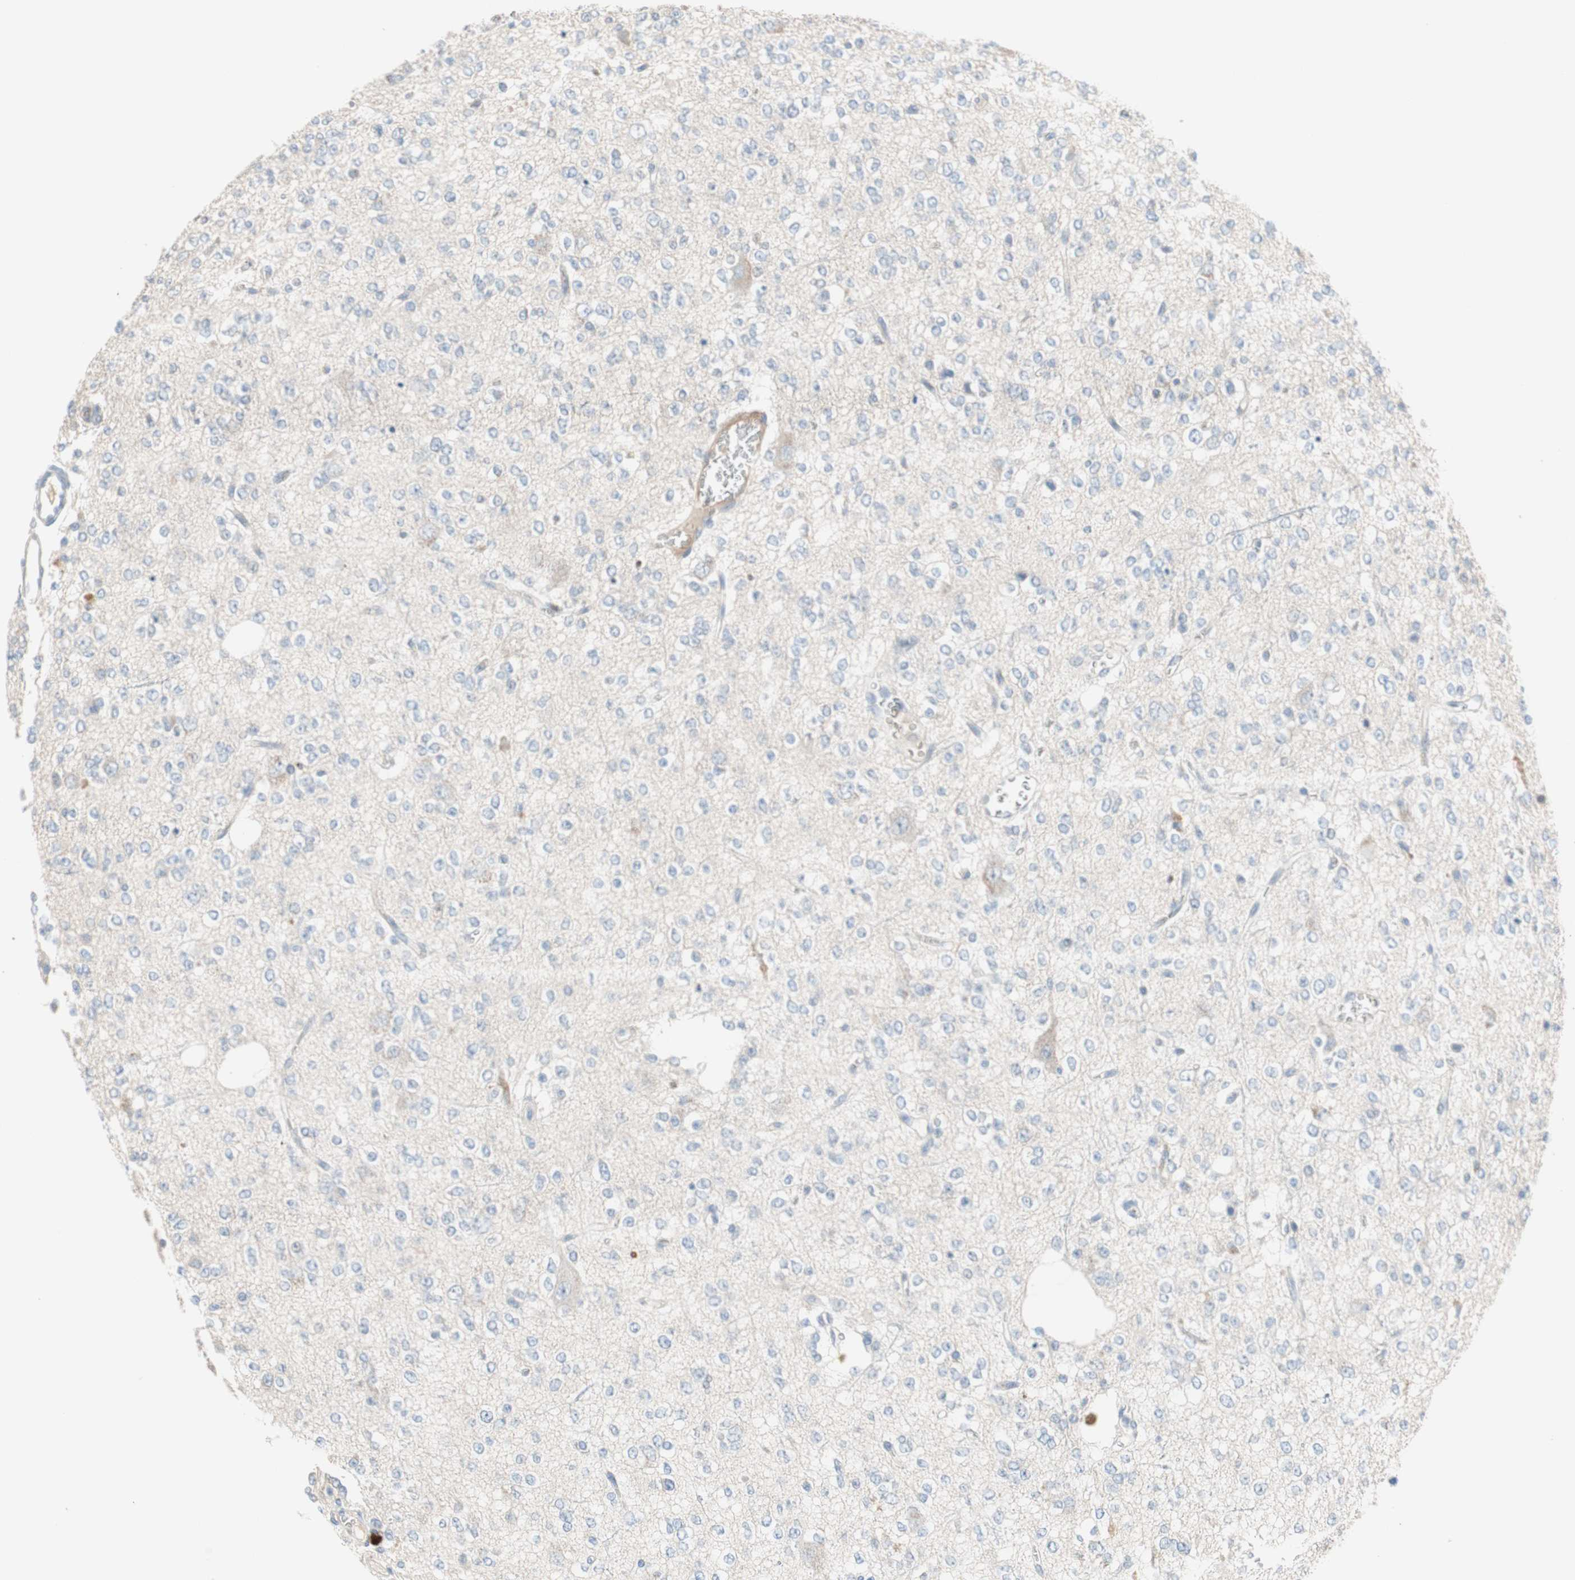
{"staining": {"intensity": "negative", "quantity": "none", "location": "none"}, "tissue": "glioma", "cell_type": "Tumor cells", "image_type": "cancer", "snomed": [{"axis": "morphology", "description": "Glioma, malignant, Low grade"}, {"axis": "topography", "description": "Brain"}], "caption": "IHC of malignant glioma (low-grade) demonstrates no positivity in tumor cells.", "gene": "PDZK1", "patient": {"sex": "male", "age": 38}}